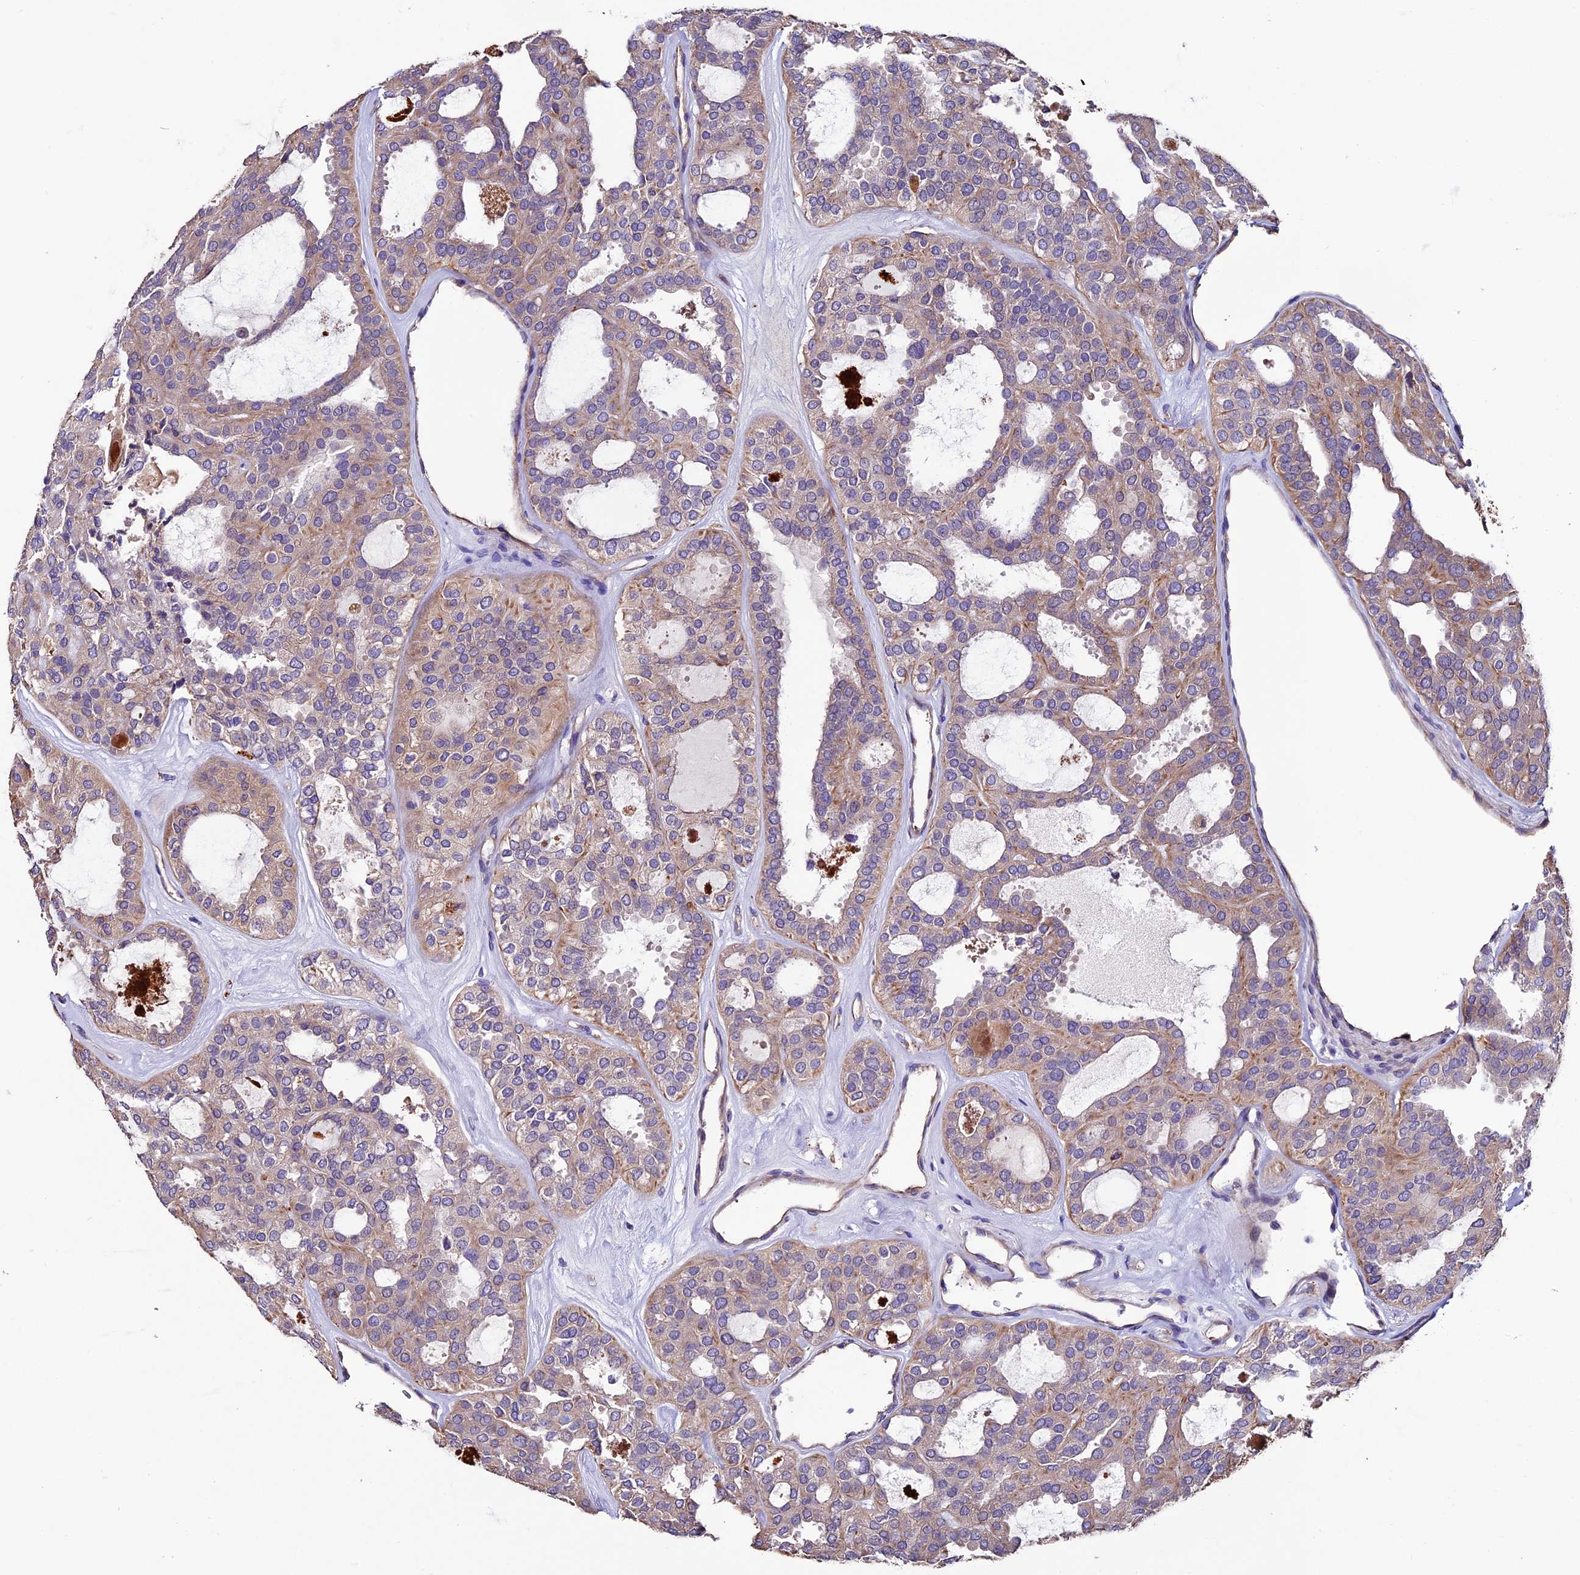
{"staining": {"intensity": "weak", "quantity": ">75%", "location": "cytoplasmic/membranous"}, "tissue": "thyroid cancer", "cell_type": "Tumor cells", "image_type": "cancer", "snomed": [{"axis": "morphology", "description": "Follicular adenoma carcinoma, NOS"}, {"axis": "topography", "description": "Thyroid gland"}], "caption": "DAB (3,3'-diaminobenzidine) immunohistochemical staining of human follicular adenoma carcinoma (thyroid) exhibits weak cytoplasmic/membranous protein positivity in approximately >75% of tumor cells. Using DAB (3,3'-diaminobenzidine) (brown) and hematoxylin (blue) stains, captured at high magnification using brightfield microscopy.", "gene": "CLN5", "patient": {"sex": "male", "age": 75}}